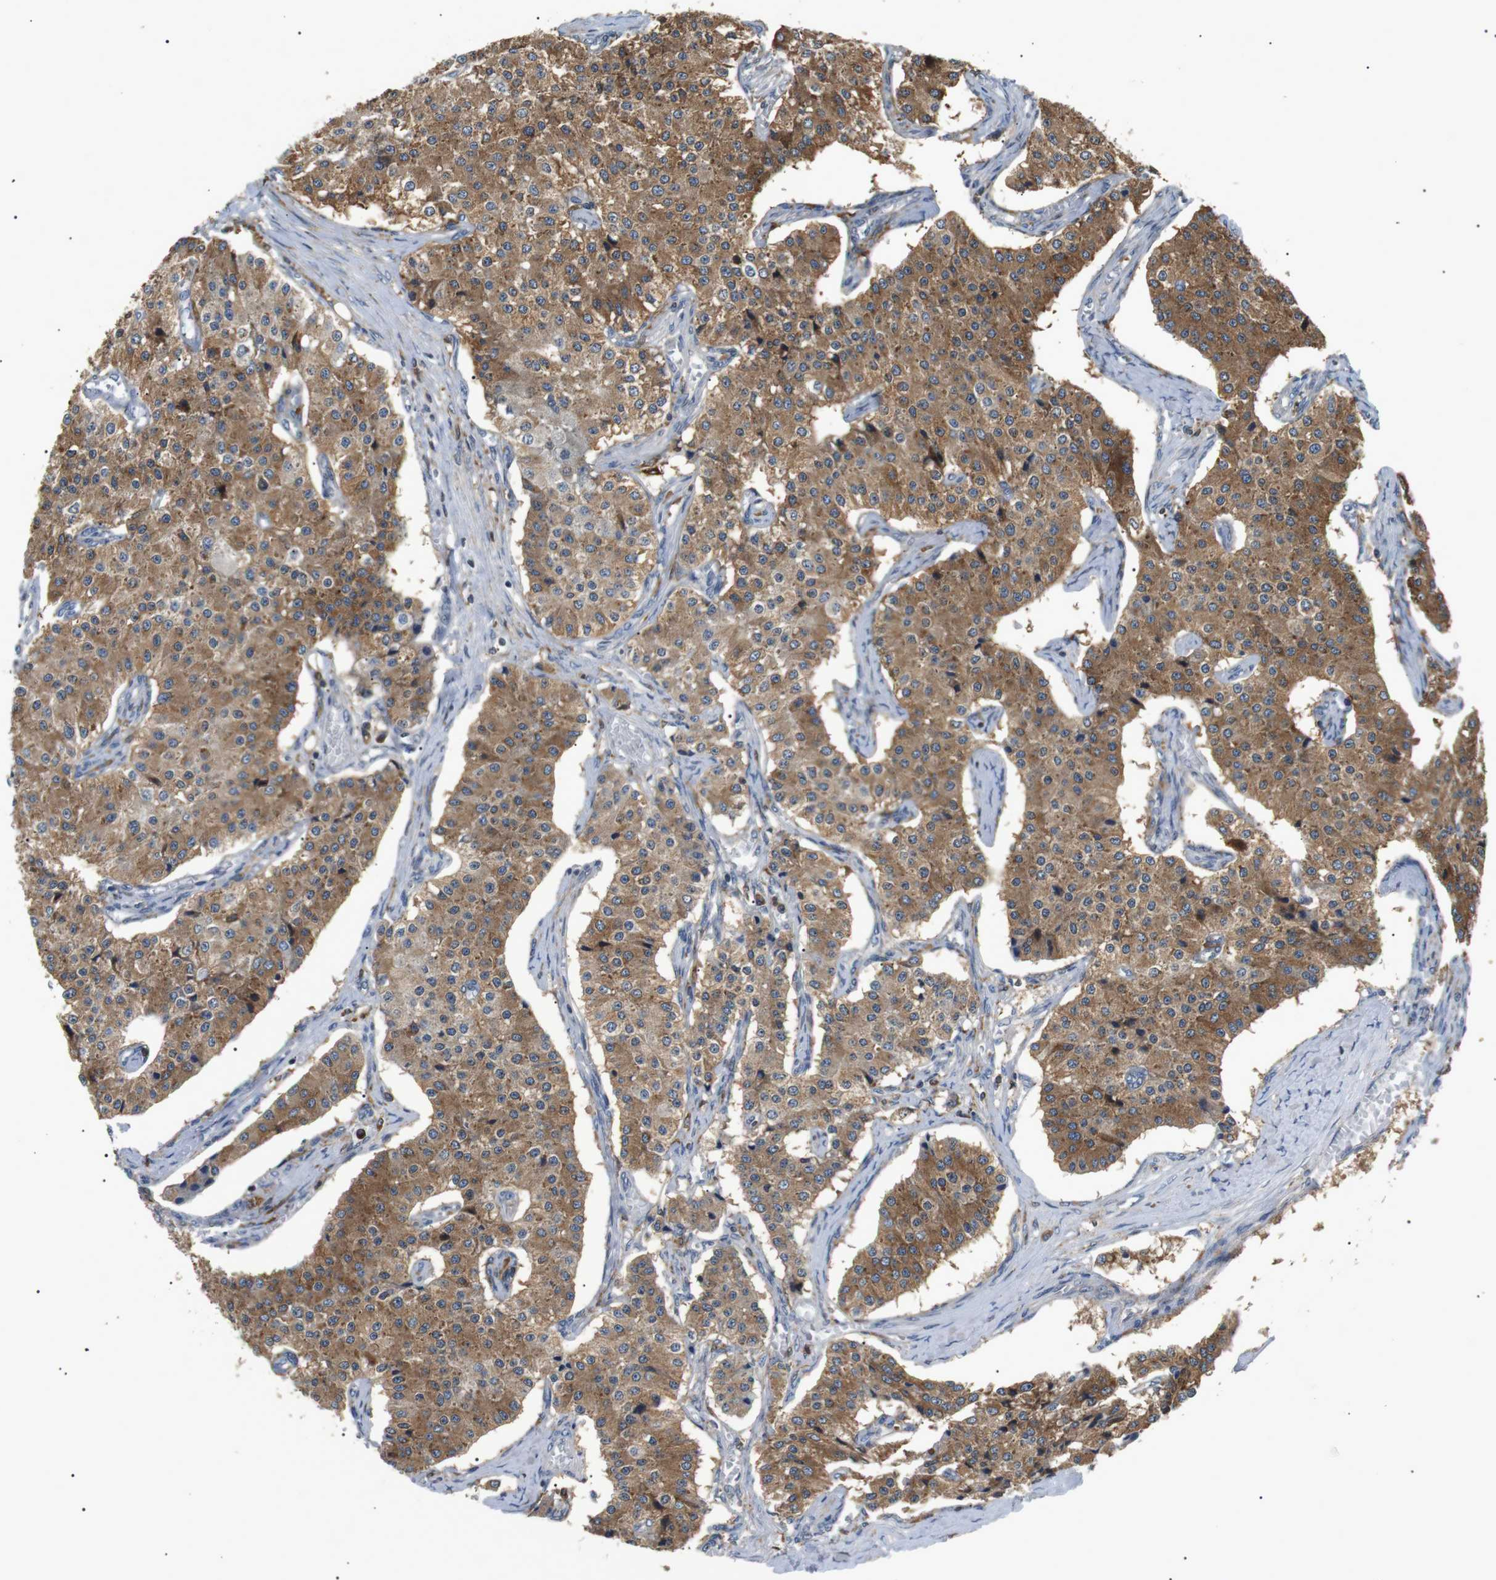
{"staining": {"intensity": "moderate", "quantity": ">75%", "location": "cytoplasmic/membranous"}, "tissue": "carcinoid", "cell_type": "Tumor cells", "image_type": "cancer", "snomed": [{"axis": "morphology", "description": "Carcinoid, malignant, NOS"}, {"axis": "topography", "description": "Colon"}], "caption": "An immunohistochemistry histopathology image of tumor tissue is shown. Protein staining in brown labels moderate cytoplasmic/membranous positivity in carcinoid (malignant) within tumor cells.", "gene": "RAB9A", "patient": {"sex": "female", "age": 52}}